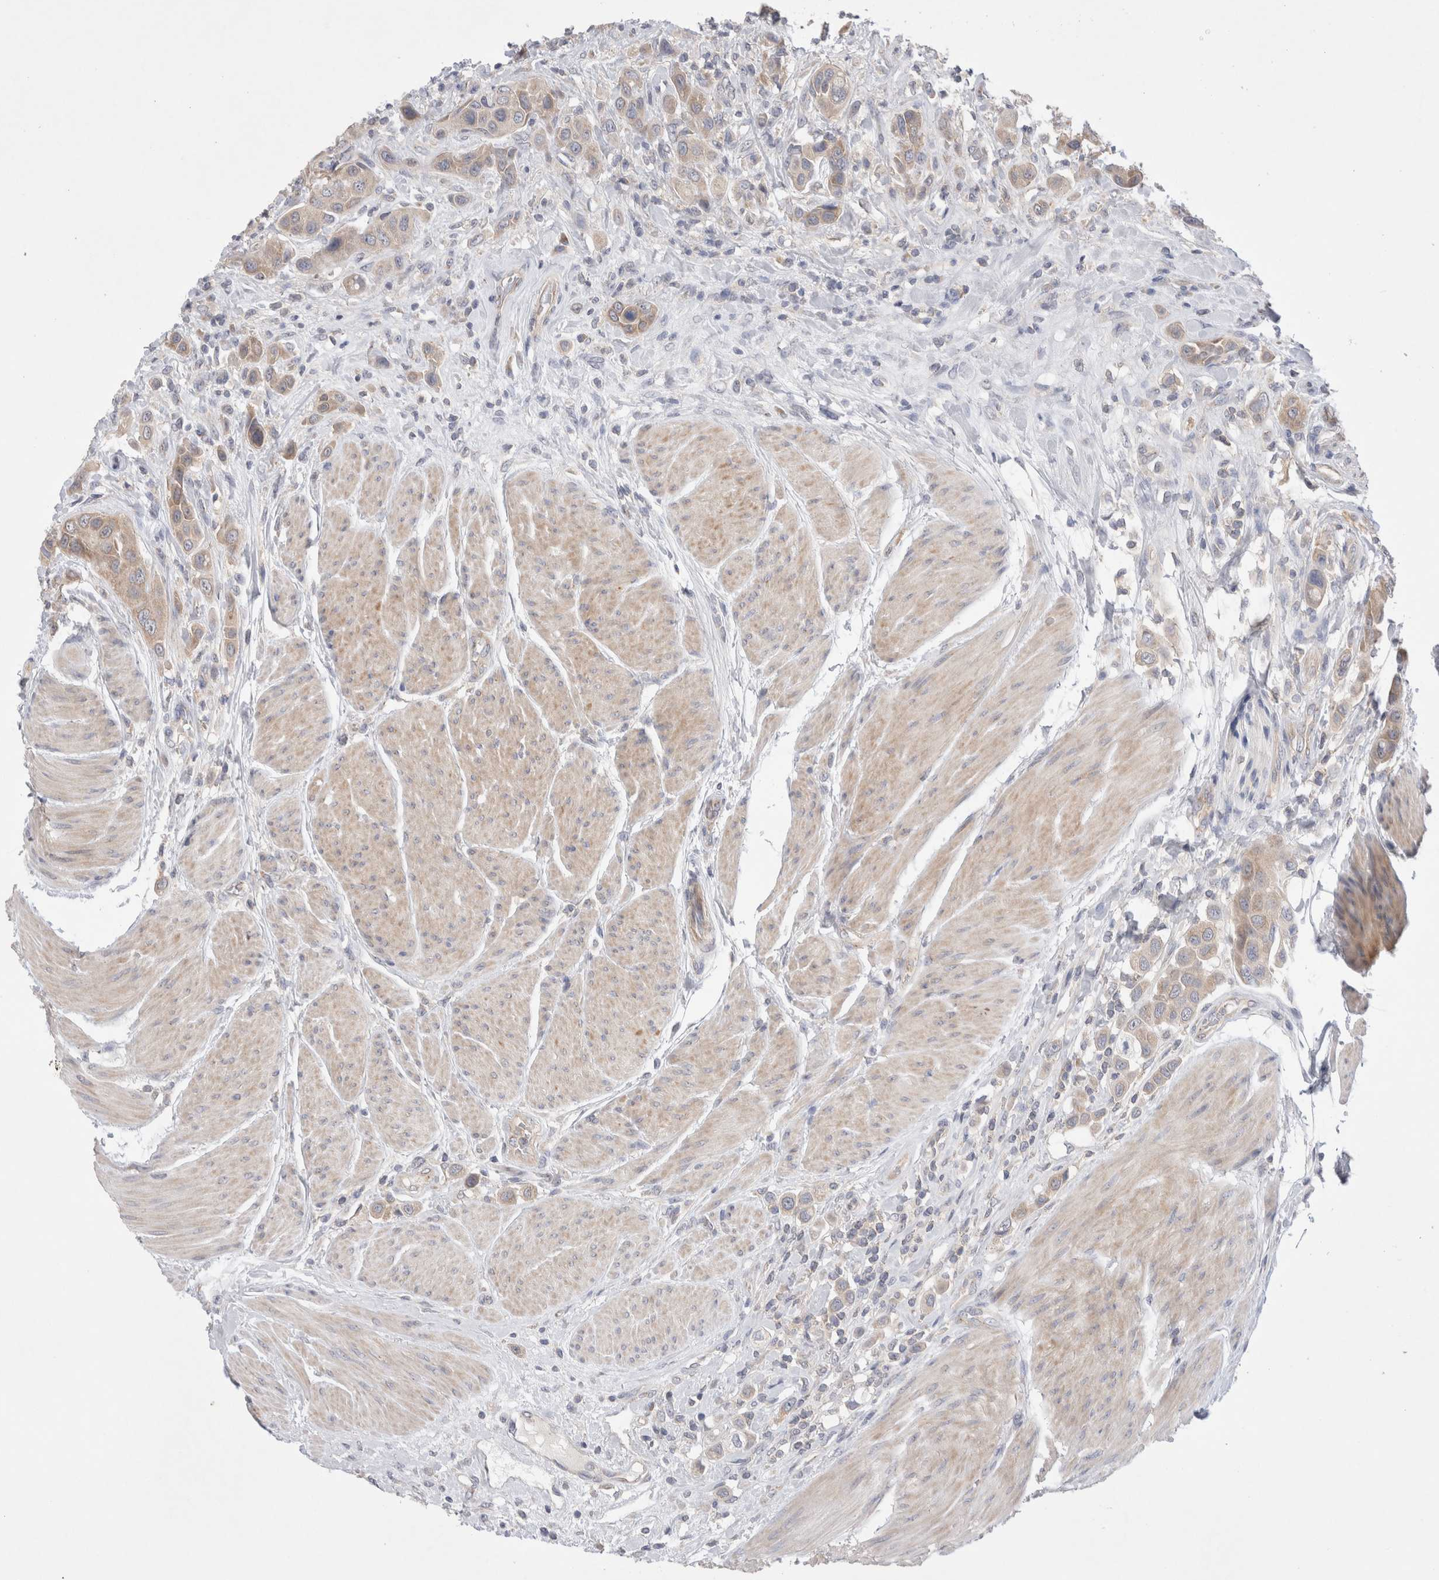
{"staining": {"intensity": "weak", "quantity": ">75%", "location": "cytoplasmic/membranous"}, "tissue": "urothelial cancer", "cell_type": "Tumor cells", "image_type": "cancer", "snomed": [{"axis": "morphology", "description": "Urothelial carcinoma, High grade"}, {"axis": "topography", "description": "Urinary bladder"}], "caption": "Immunohistochemistry (IHC) image of human urothelial cancer stained for a protein (brown), which reveals low levels of weak cytoplasmic/membranous staining in about >75% of tumor cells.", "gene": "IFT74", "patient": {"sex": "male", "age": 50}}